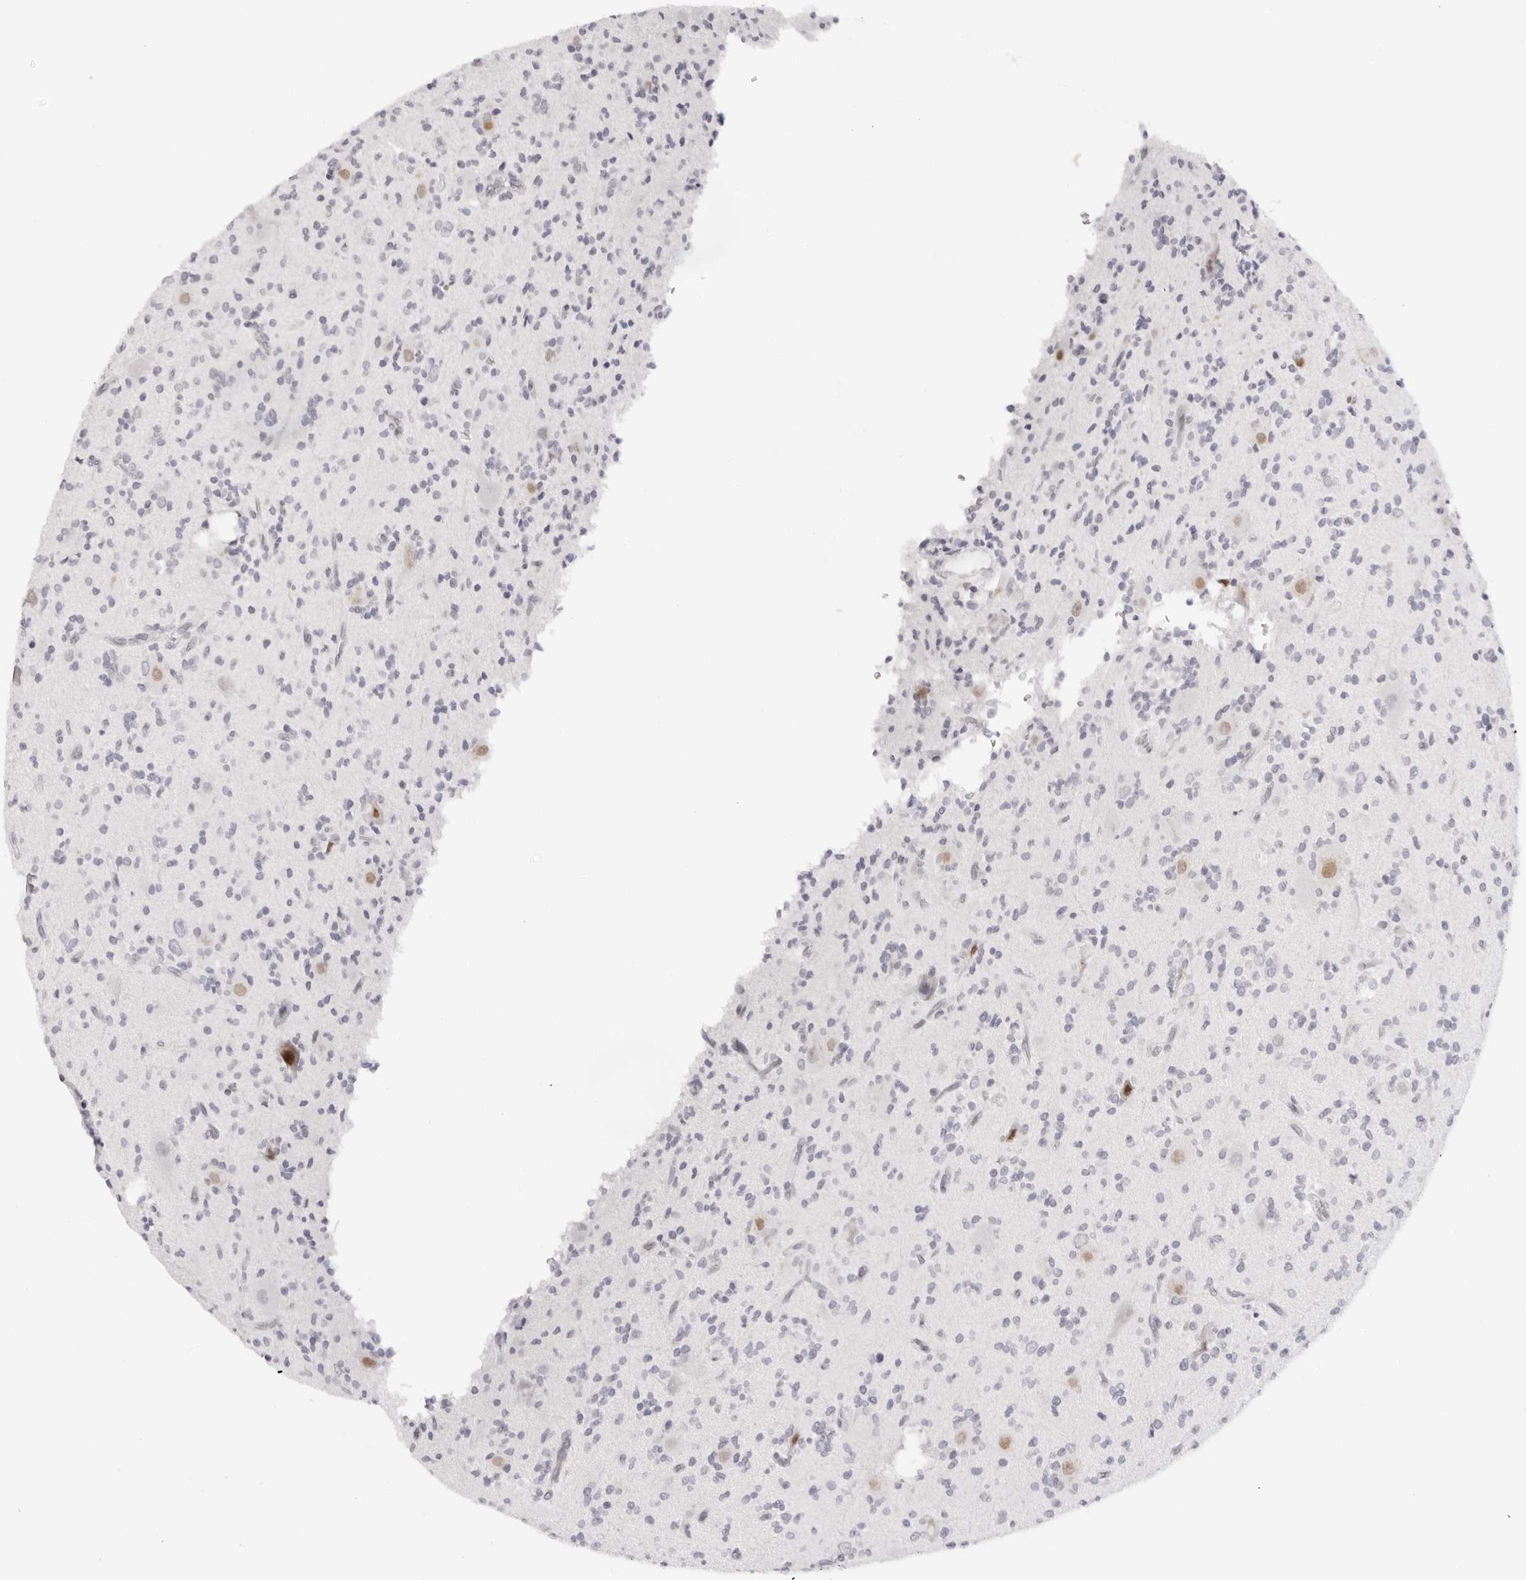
{"staining": {"intensity": "negative", "quantity": "none", "location": "none"}, "tissue": "glioma", "cell_type": "Tumor cells", "image_type": "cancer", "snomed": [{"axis": "morphology", "description": "Glioma, malignant, High grade"}, {"axis": "topography", "description": "Brain"}], "caption": "Malignant glioma (high-grade) was stained to show a protein in brown. There is no significant staining in tumor cells.", "gene": "MAFK", "patient": {"sex": "male", "age": 34}}